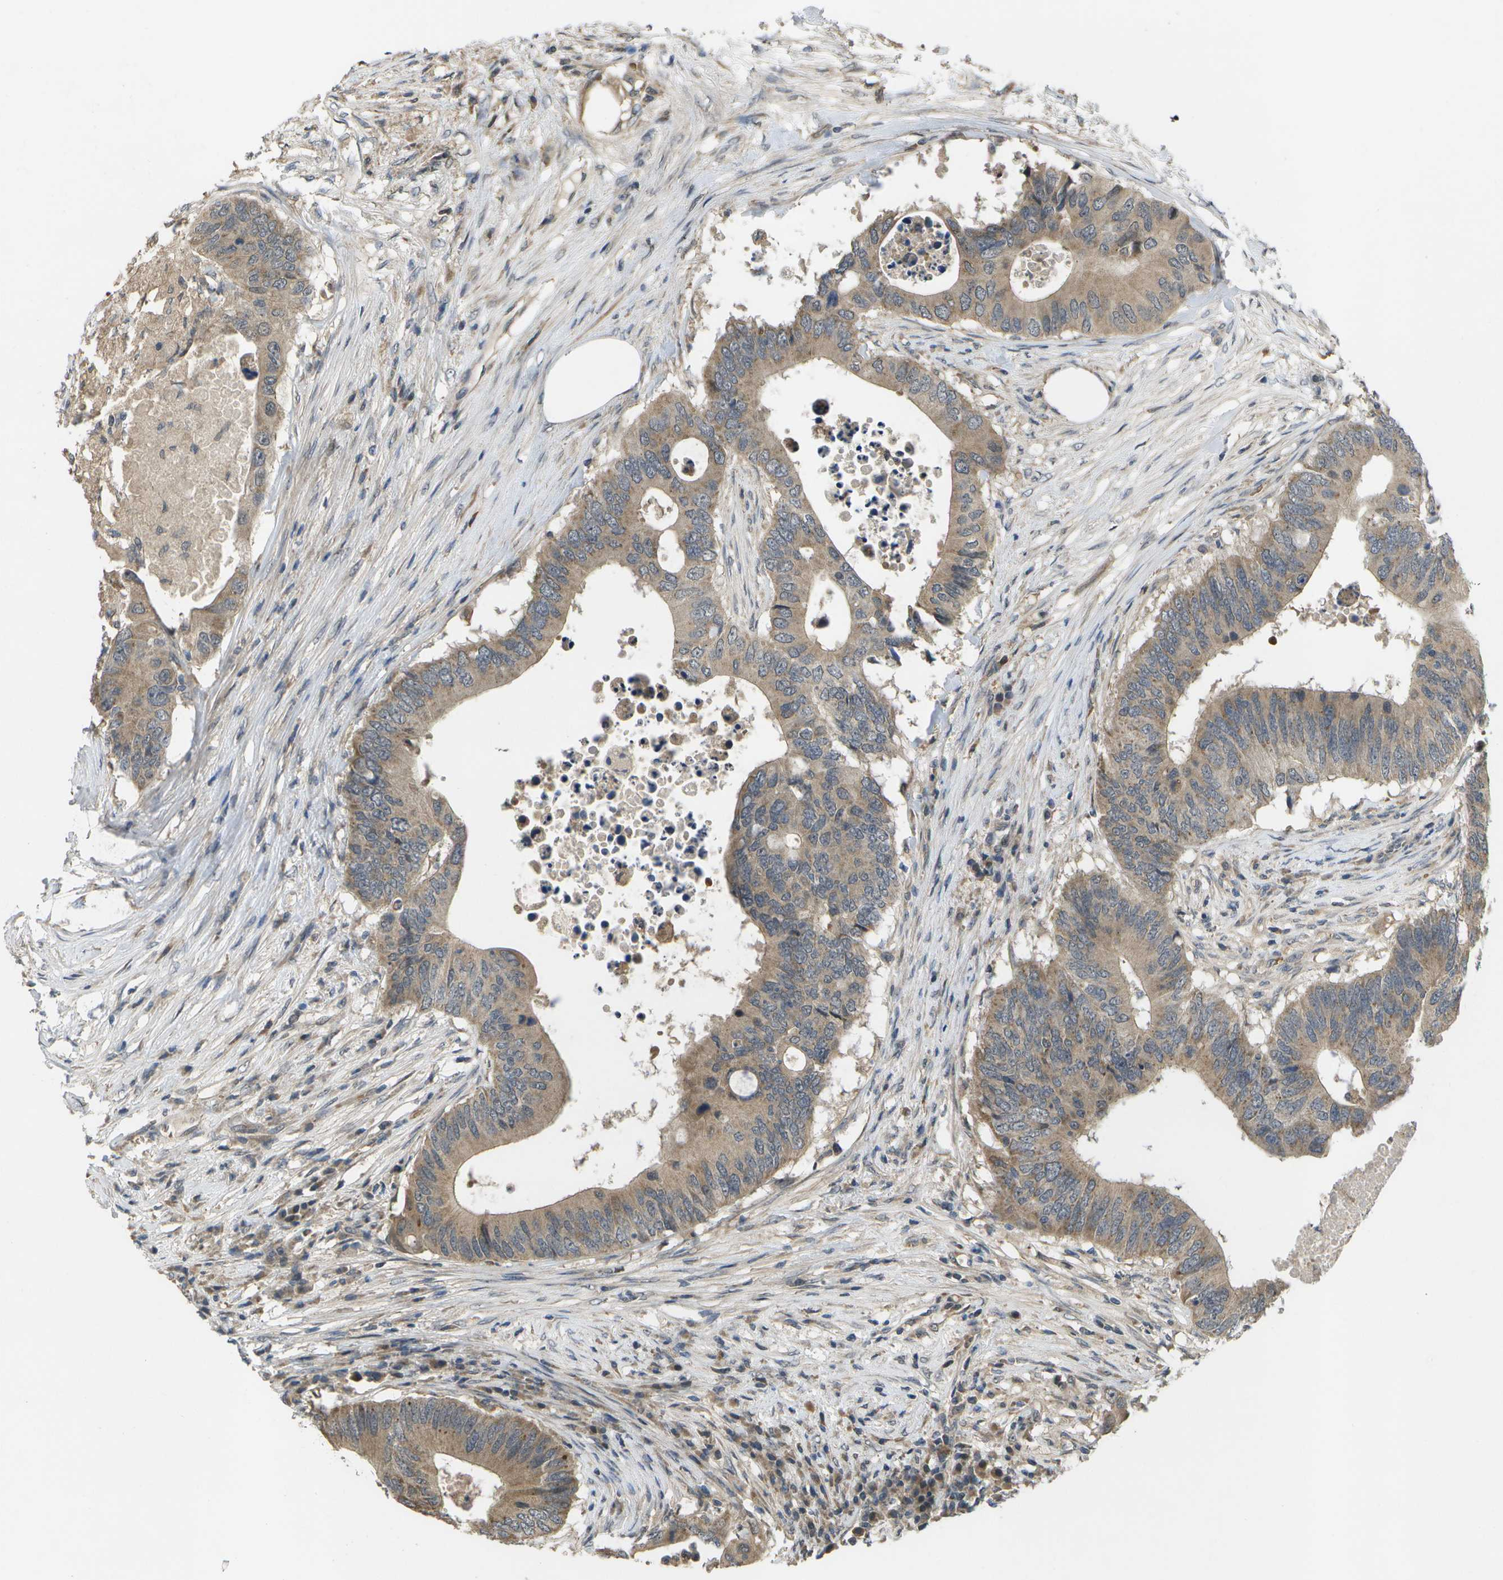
{"staining": {"intensity": "moderate", "quantity": ">75%", "location": "cytoplasmic/membranous"}, "tissue": "colorectal cancer", "cell_type": "Tumor cells", "image_type": "cancer", "snomed": [{"axis": "morphology", "description": "Adenocarcinoma, NOS"}, {"axis": "topography", "description": "Colon"}], "caption": "Colorectal adenocarcinoma stained with a brown dye demonstrates moderate cytoplasmic/membranous positive staining in about >75% of tumor cells.", "gene": "ALAS1", "patient": {"sex": "male", "age": 71}}